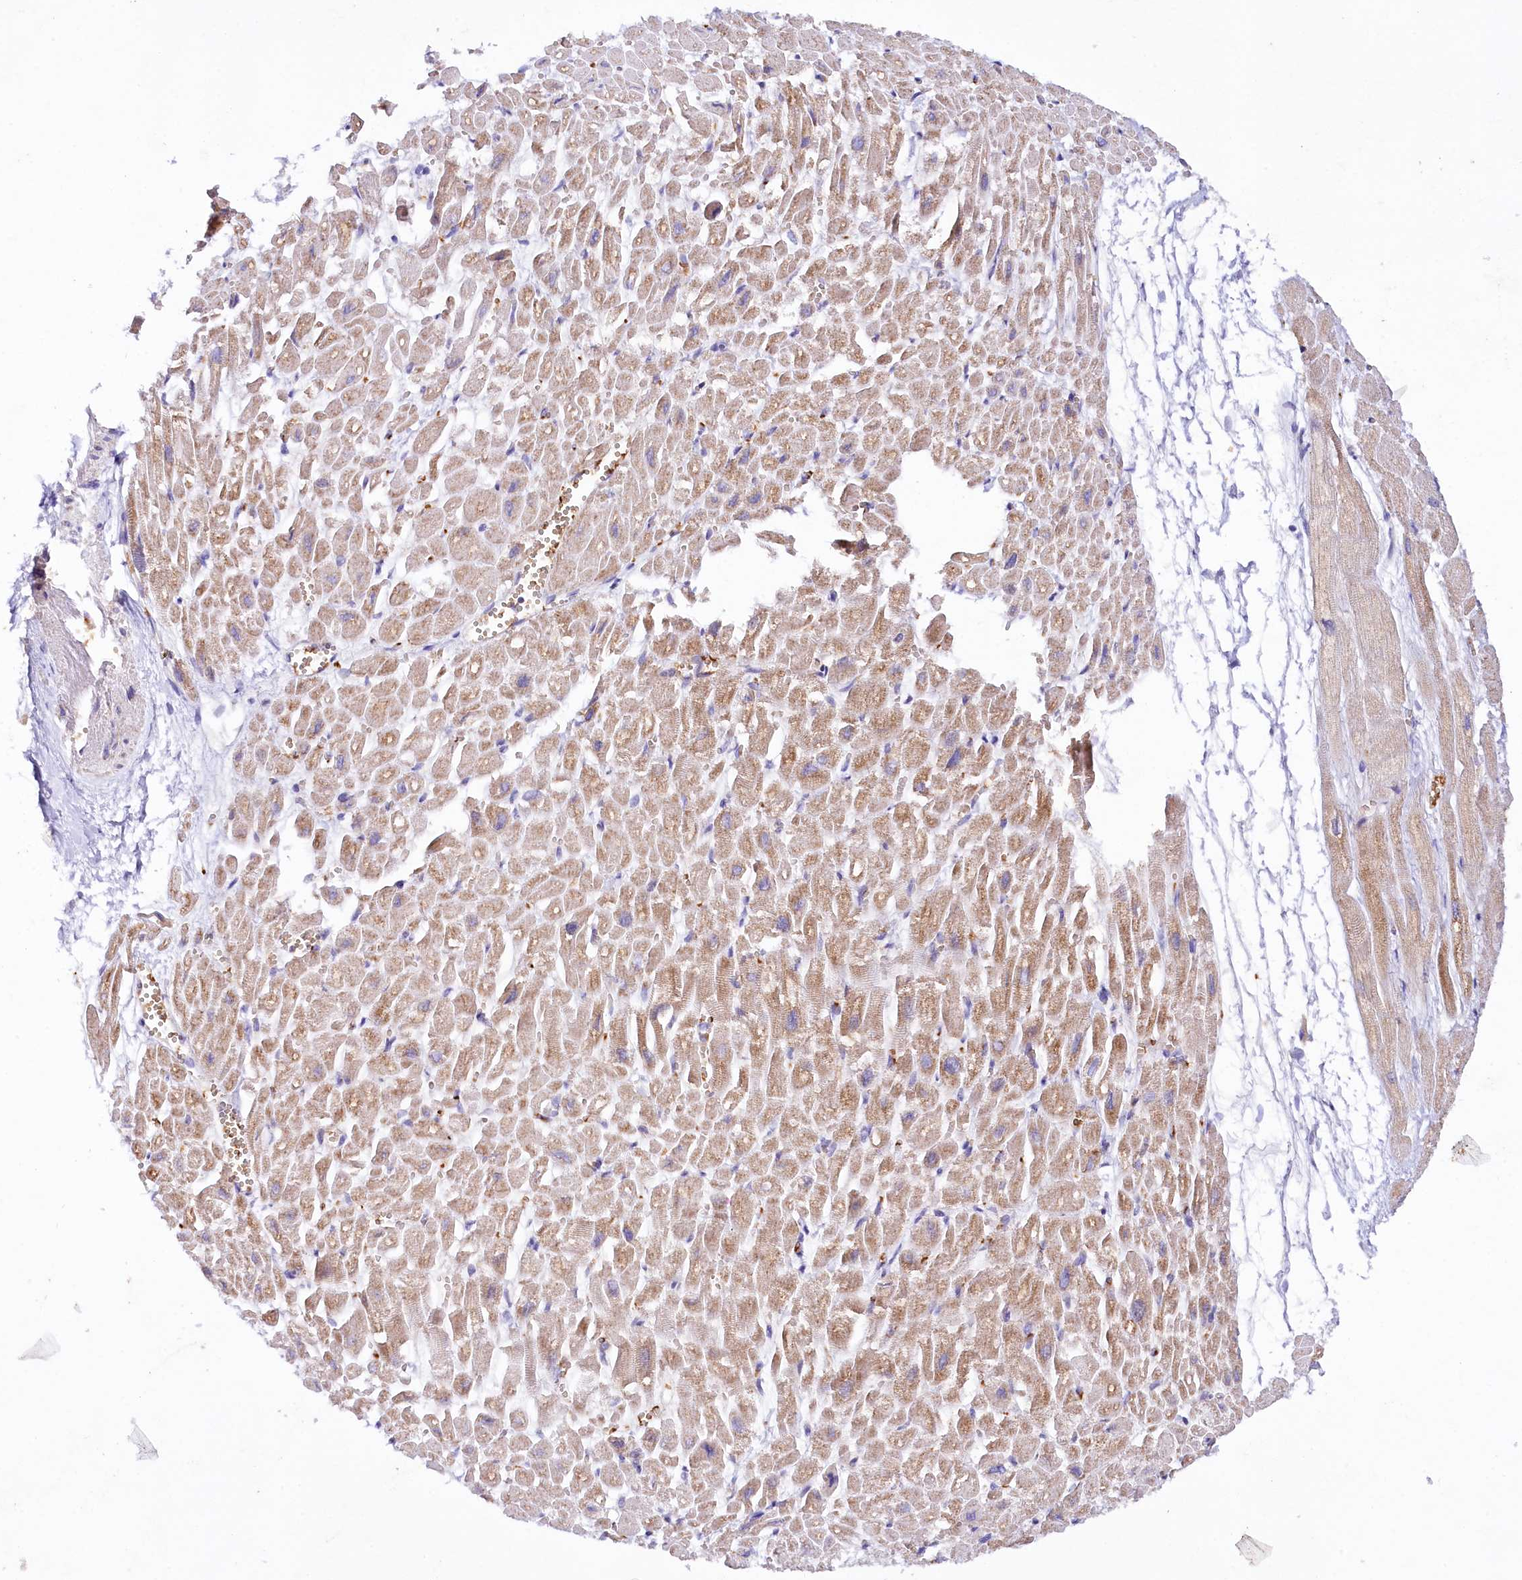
{"staining": {"intensity": "moderate", "quantity": ">75%", "location": "cytoplasmic/membranous"}, "tissue": "heart muscle", "cell_type": "Cardiomyocytes", "image_type": "normal", "snomed": [{"axis": "morphology", "description": "Normal tissue, NOS"}, {"axis": "topography", "description": "Heart"}], "caption": "A micrograph showing moderate cytoplasmic/membranous expression in approximately >75% of cardiomyocytes in unremarkable heart muscle, as visualized by brown immunohistochemical staining.", "gene": "CEP295", "patient": {"sex": "male", "age": 54}}